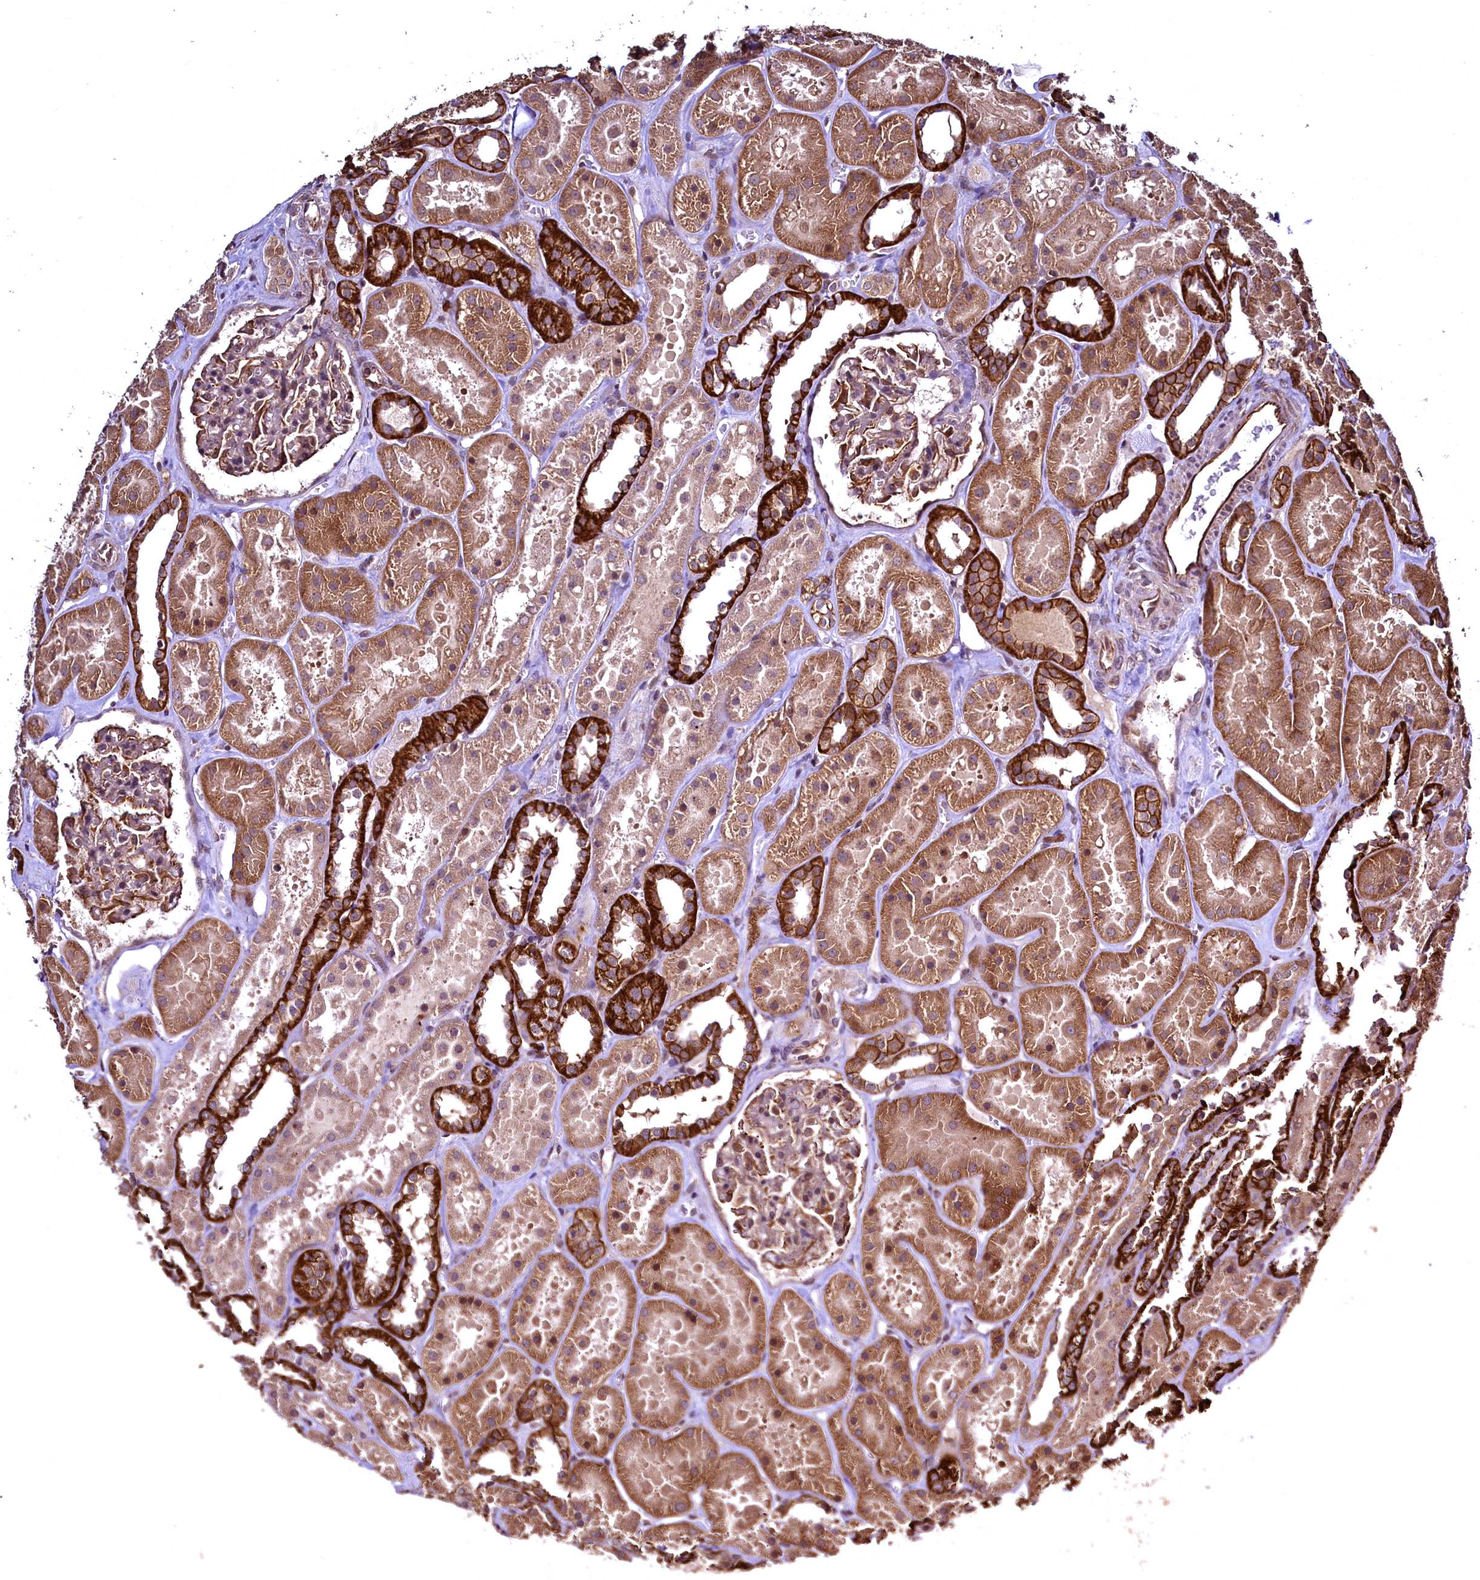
{"staining": {"intensity": "moderate", "quantity": "25%-75%", "location": "cytoplasmic/membranous"}, "tissue": "kidney", "cell_type": "Cells in glomeruli", "image_type": "normal", "snomed": [{"axis": "morphology", "description": "Normal tissue, NOS"}, {"axis": "topography", "description": "Kidney"}], "caption": "Brown immunohistochemical staining in unremarkable human kidney exhibits moderate cytoplasmic/membranous expression in about 25%-75% of cells in glomeruli. The staining is performed using DAB (3,3'-diaminobenzidine) brown chromogen to label protein expression. The nuclei are counter-stained blue using hematoxylin.", "gene": "TBCEL", "patient": {"sex": "female", "age": 41}}